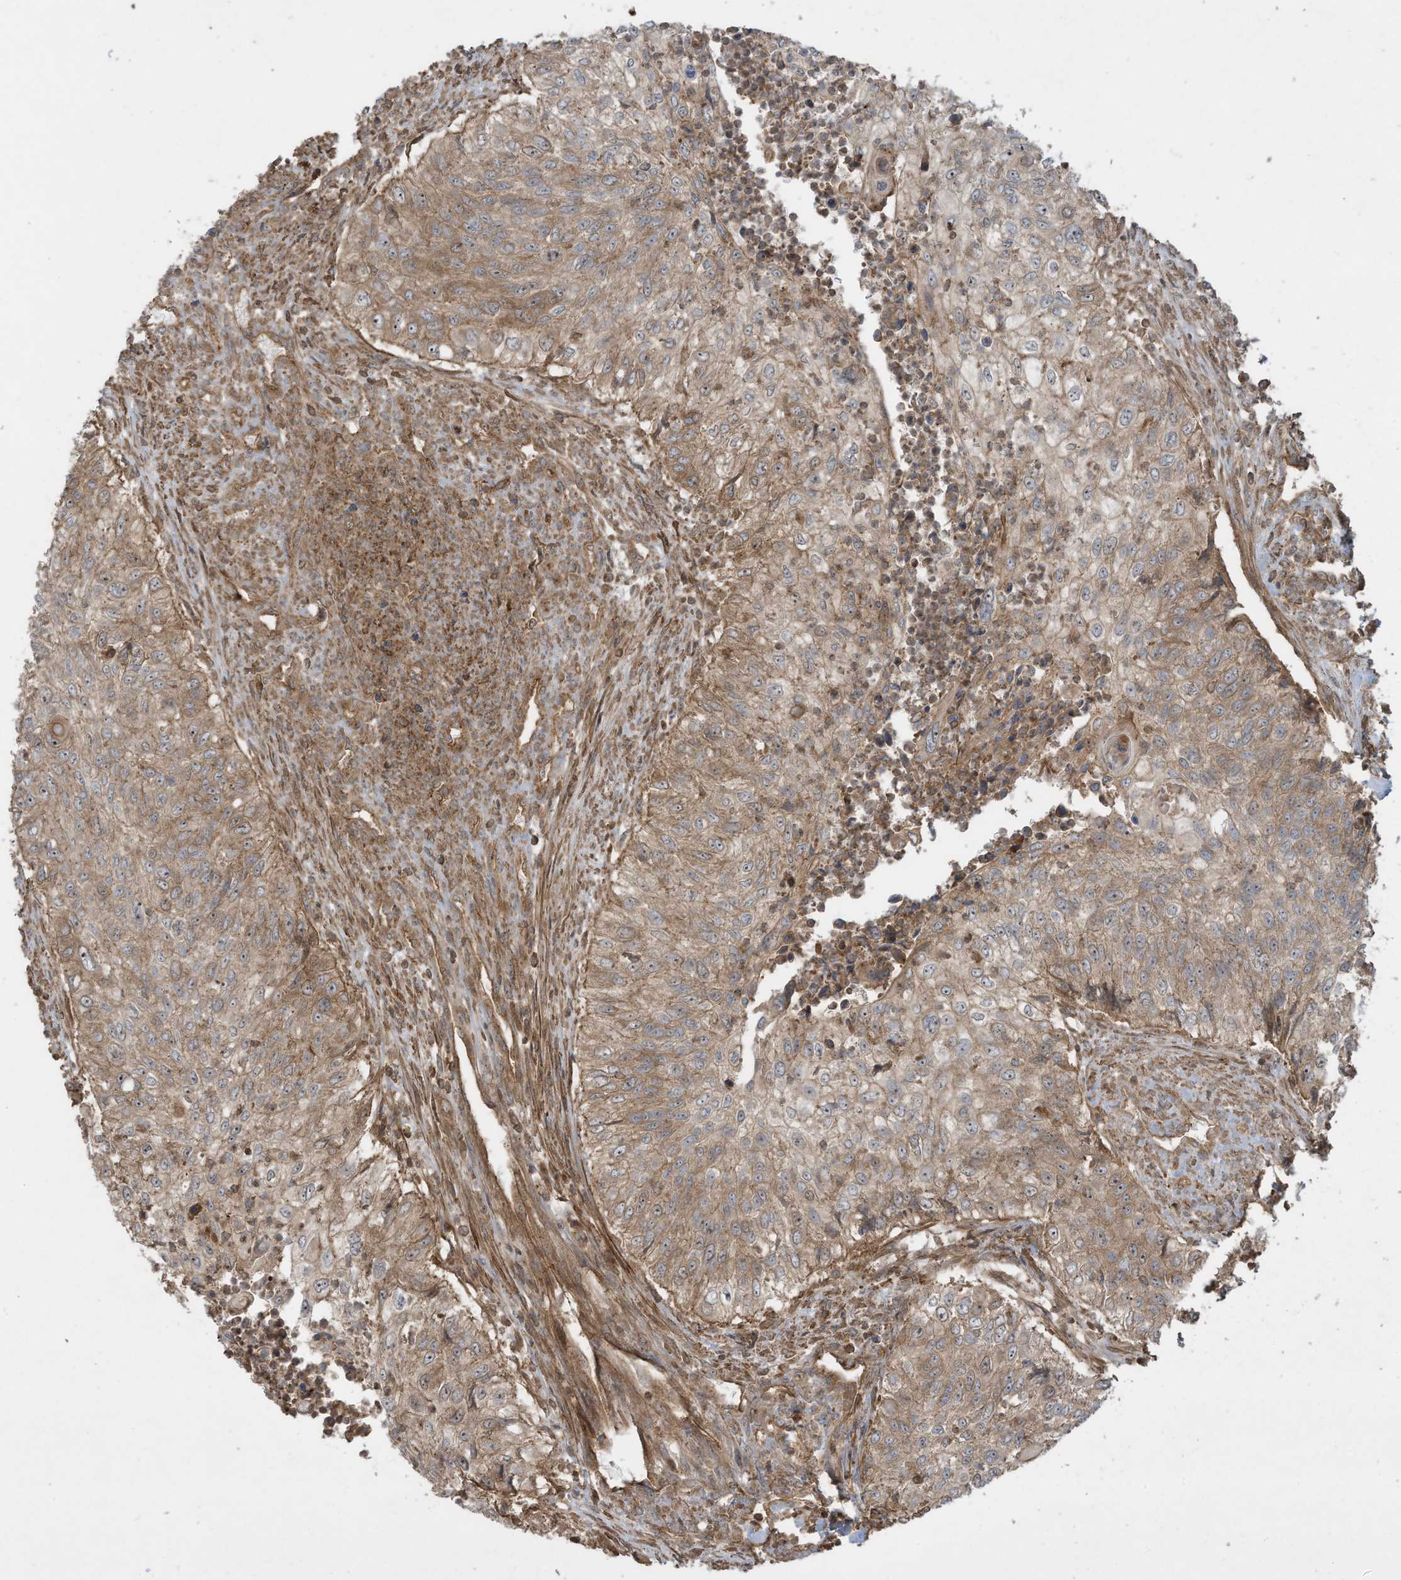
{"staining": {"intensity": "moderate", "quantity": ">75%", "location": "cytoplasmic/membranous"}, "tissue": "urothelial cancer", "cell_type": "Tumor cells", "image_type": "cancer", "snomed": [{"axis": "morphology", "description": "Urothelial carcinoma, High grade"}, {"axis": "topography", "description": "Urinary bladder"}], "caption": "Immunohistochemical staining of human urothelial cancer reveals medium levels of moderate cytoplasmic/membranous protein expression in about >75% of tumor cells.", "gene": "DDIT4", "patient": {"sex": "female", "age": 60}}